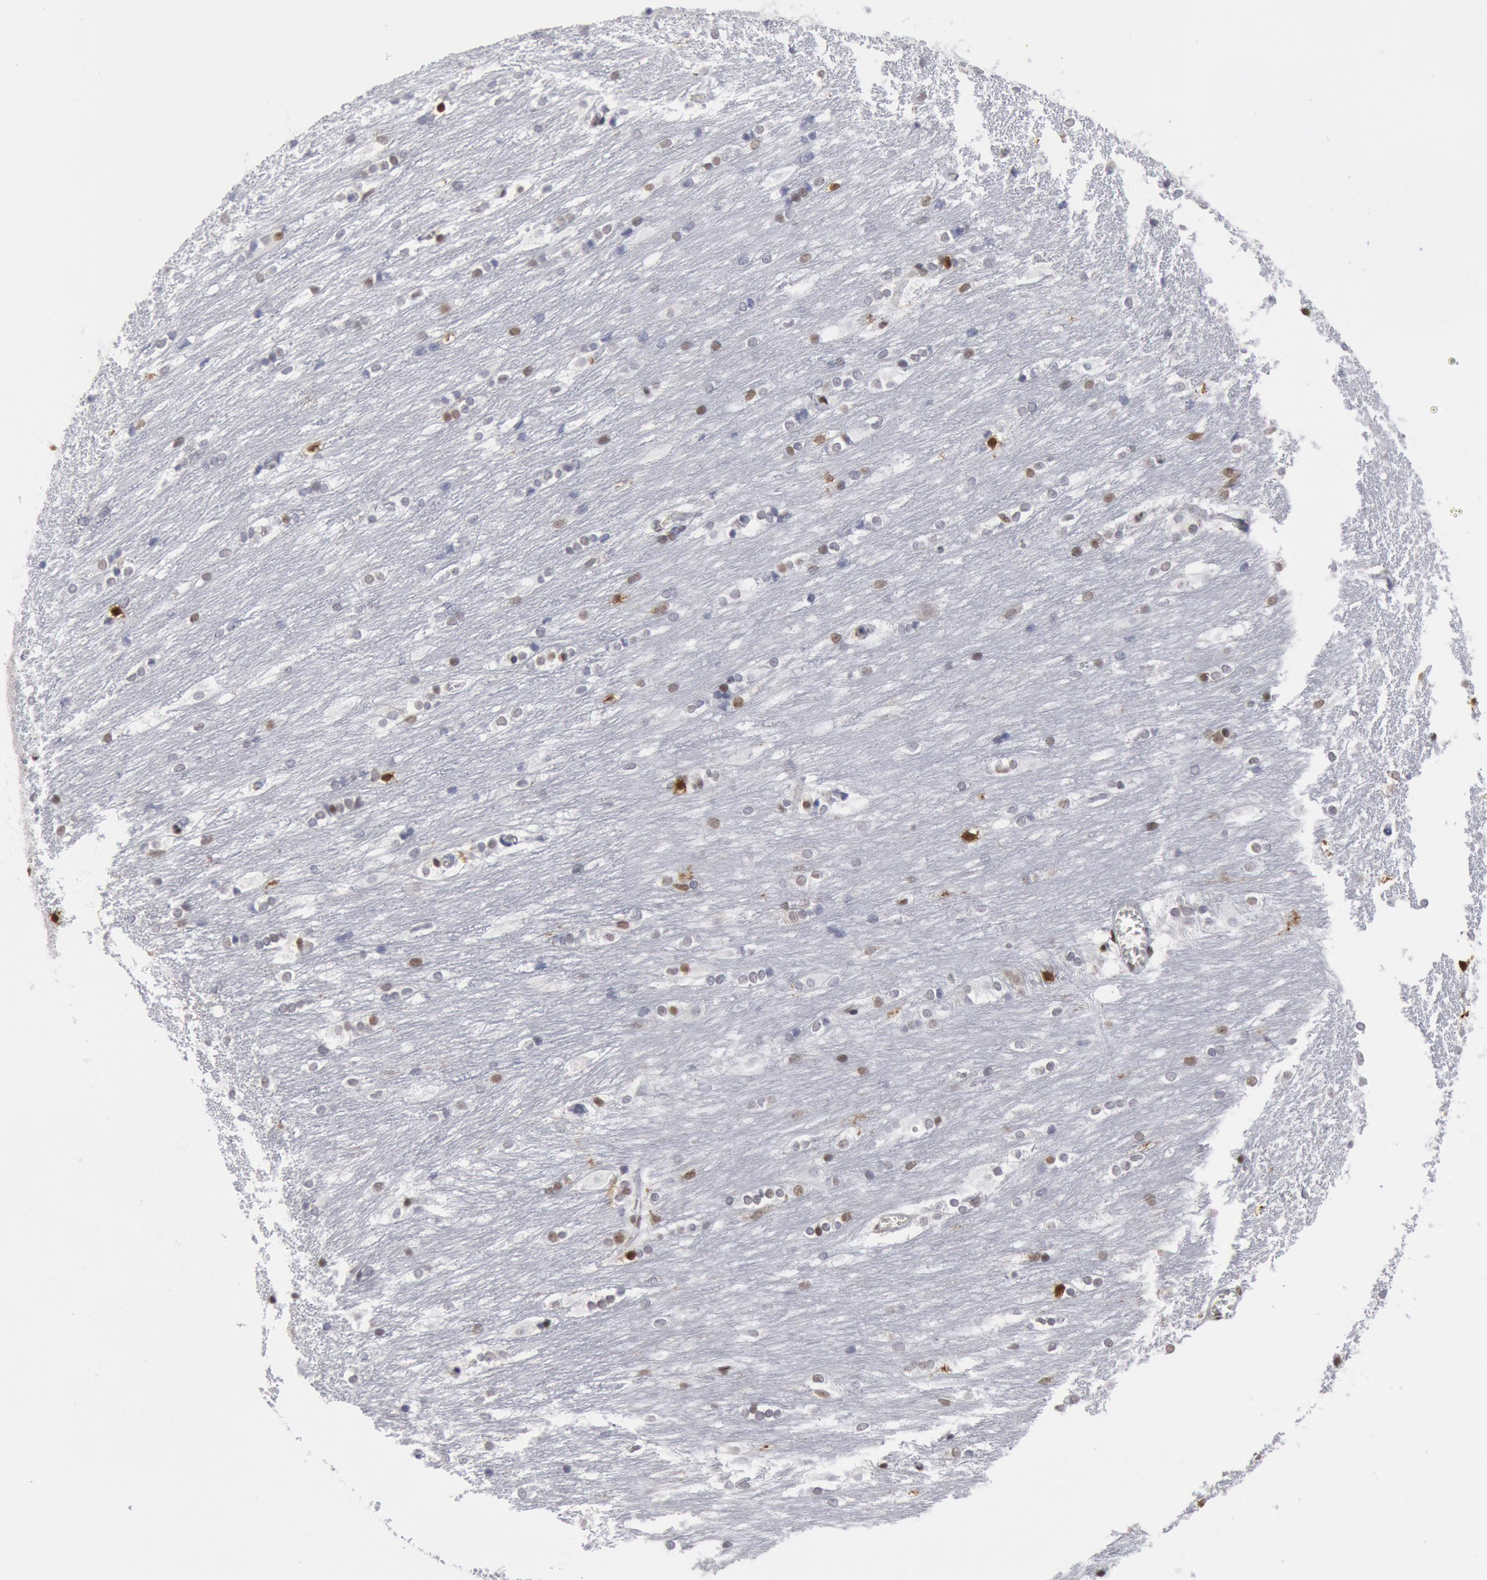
{"staining": {"intensity": "moderate", "quantity": "<25%", "location": "nuclear"}, "tissue": "caudate", "cell_type": "Glial cells", "image_type": "normal", "snomed": [{"axis": "morphology", "description": "Normal tissue, NOS"}, {"axis": "topography", "description": "Lateral ventricle wall"}], "caption": "An immunohistochemistry (IHC) image of unremarkable tissue is shown. Protein staining in brown labels moderate nuclear positivity in caudate within glial cells.", "gene": "SUB1", "patient": {"sex": "female", "age": 19}}